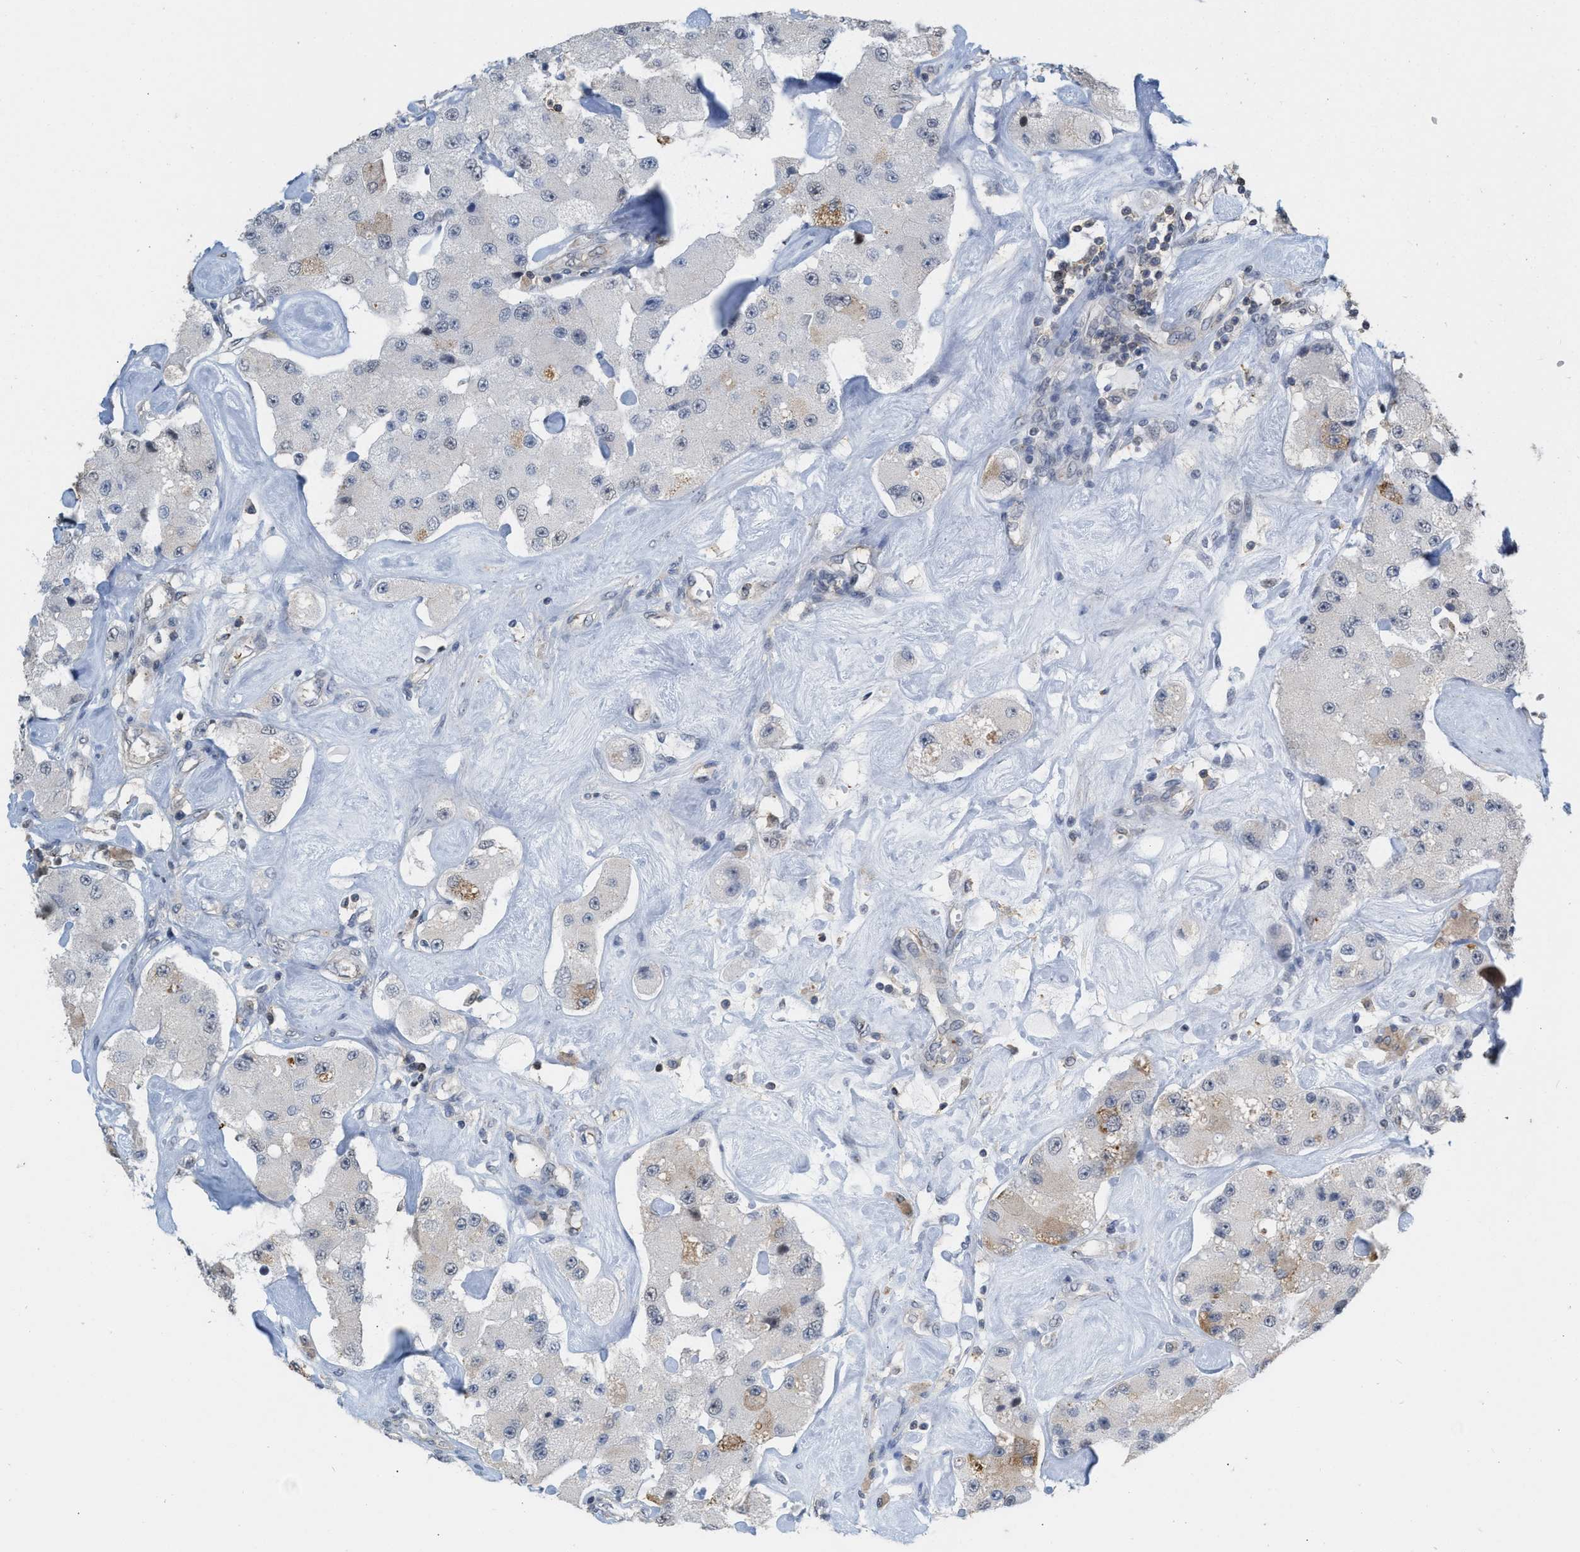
{"staining": {"intensity": "weak", "quantity": "<25%", "location": "cytoplasmic/membranous"}, "tissue": "carcinoid", "cell_type": "Tumor cells", "image_type": "cancer", "snomed": [{"axis": "morphology", "description": "Carcinoid, malignant, NOS"}, {"axis": "topography", "description": "Pancreas"}], "caption": "Carcinoid was stained to show a protein in brown. There is no significant expression in tumor cells.", "gene": "BAIAP2L1", "patient": {"sex": "male", "age": 41}}